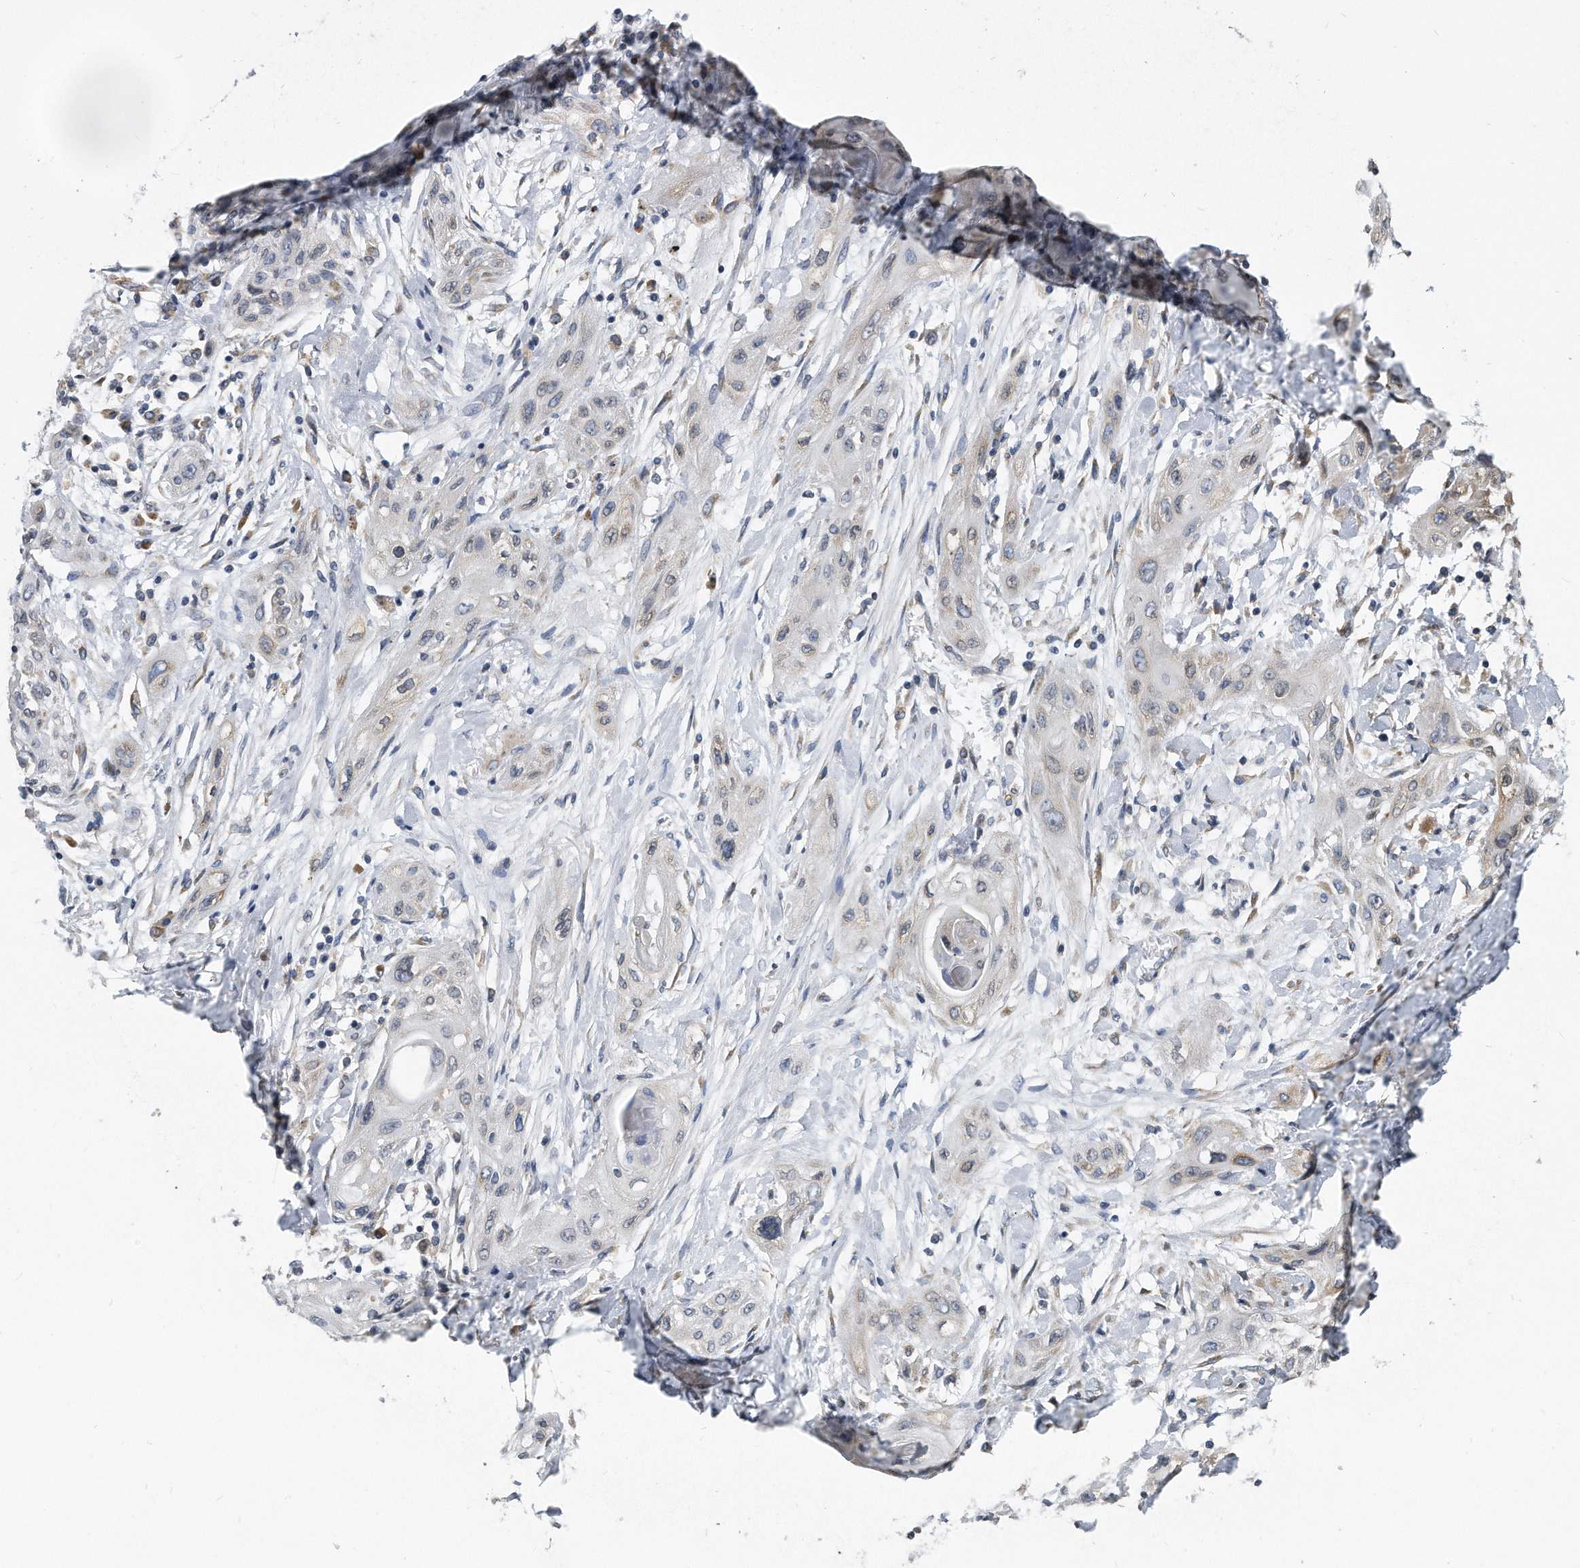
{"staining": {"intensity": "weak", "quantity": "<25%", "location": "cytoplasmic/membranous"}, "tissue": "lung cancer", "cell_type": "Tumor cells", "image_type": "cancer", "snomed": [{"axis": "morphology", "description": "Squamous cell carcinoma, NOS"}, {"axis": "topography", "description": "Lung"}], "caption": "IHC of human squamous cell carcinoma (lung) displays no expression in tumor cells.", "gene": "CCDC47", "patient": {"sex": "female", "age": 47}}